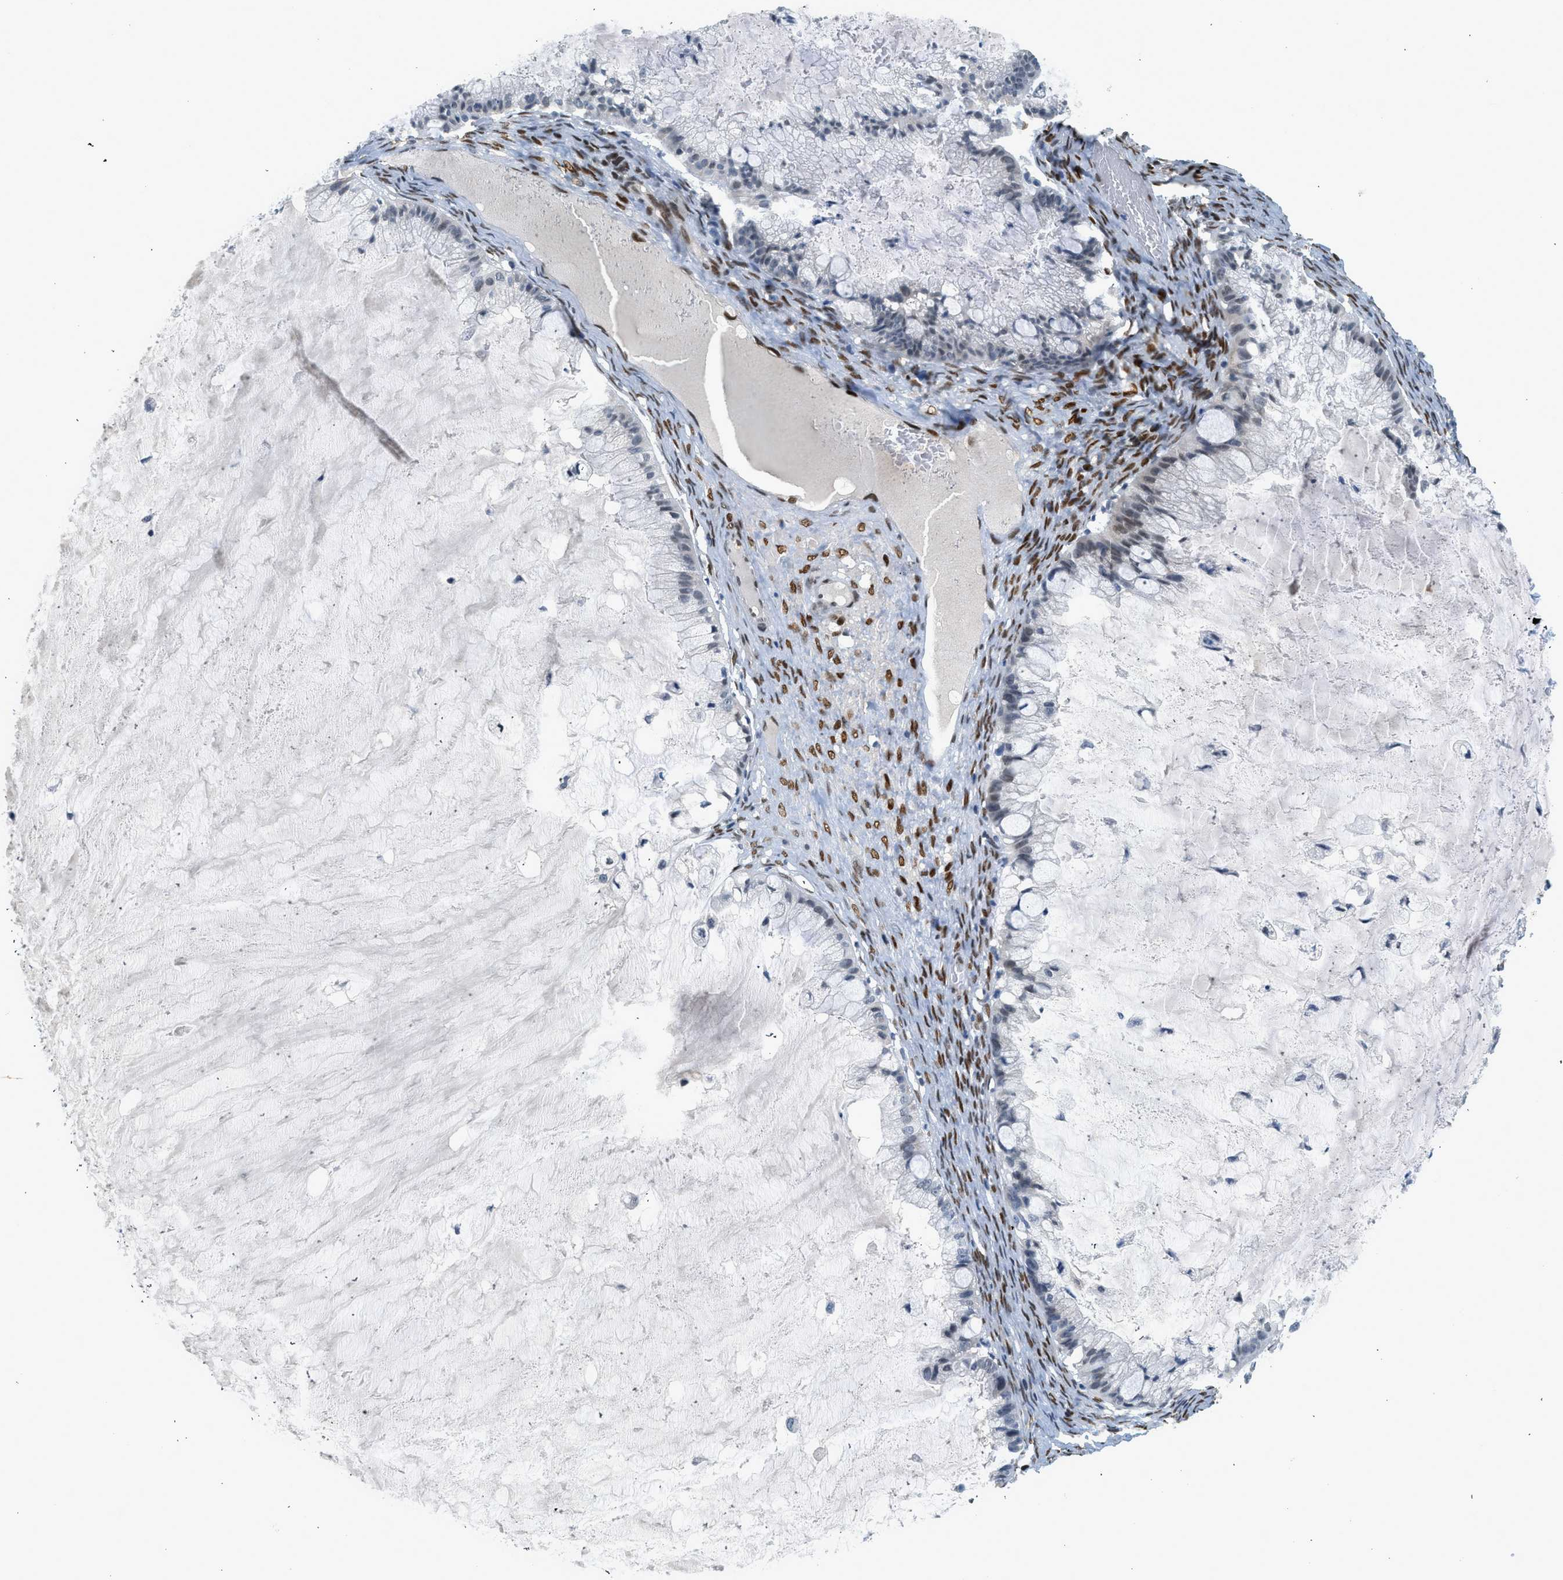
{"staining": {"intensity": "negative", "quantity": "none", "location": "none"}, "tissue": "ovarian cancer", "cell_type": "Tumor cells", "image_type": "cancer", "snomed": [{"axis": "morphology", "description": "Cystadenocarcinoma, mucinous, NOS"}, {"axis": "topography", "description": "Ovary"}], "caption": "High magnification brightfield microscopy of ovarian mucinous cystadenocarcinoma stained with DAB (brown) and counterstained with hematoxylin (blue): tumor cells show no significant expression.", "gene": "ZBTB20", "patient": {"sex": "female", "age": 57}}